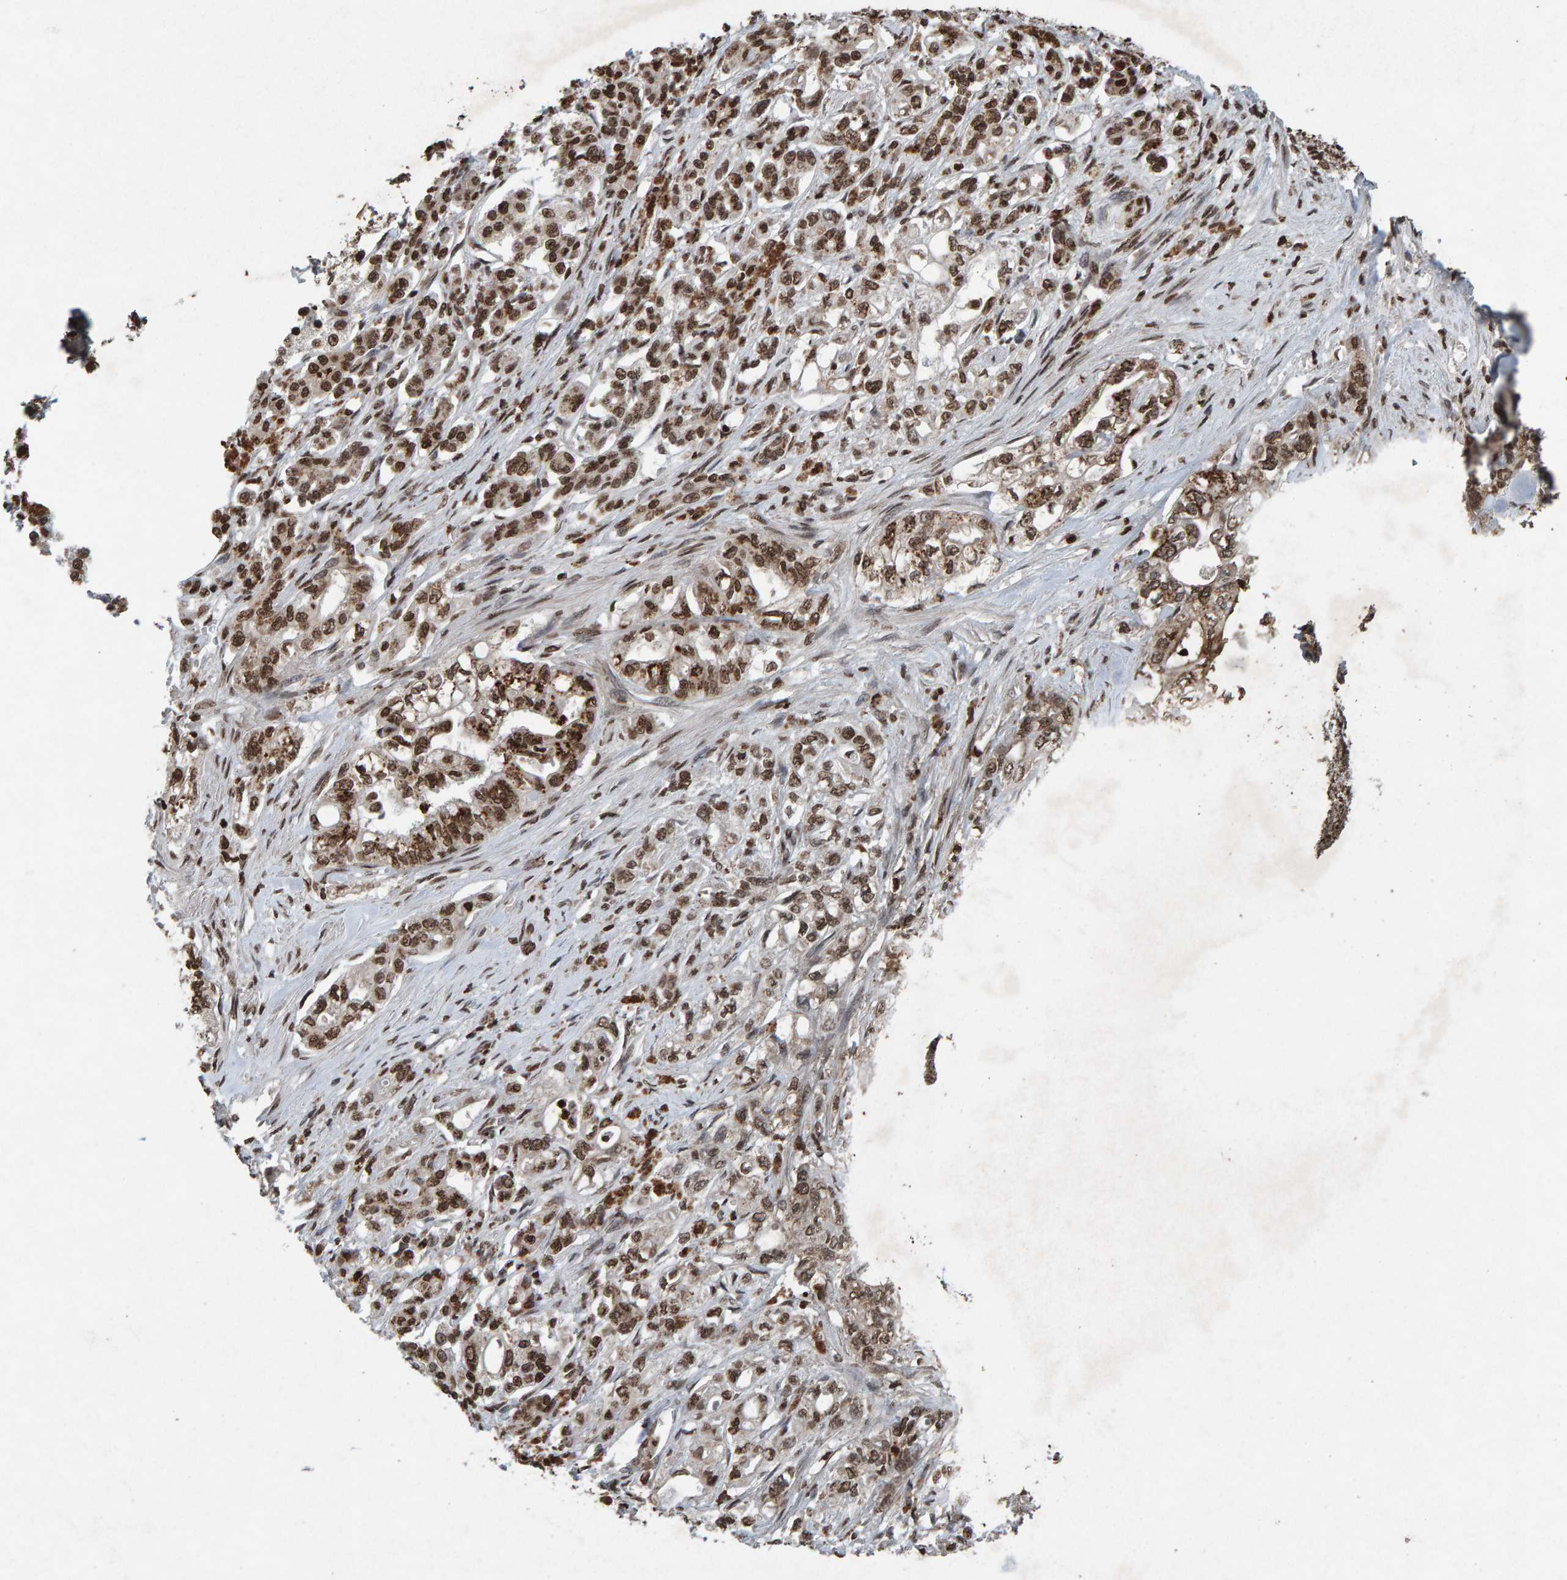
{"staining": {"intensity": "moderate", "quantity": ">75%", "location": "nuclear"}, "tissue": "pancreatic cancer", "cell_type": "Tumor cells", "image_type": "cancer", "snomed": [{"axis": "morphology", "description": "Normal tissue, NOS"}, {"axis": "topography", "description": "Pancreas"}], "caption": "Protein positivity by IHC exhibits moderate nuclear expression in about >75% of tumor cells in pancreatic cancer.", "gene": "H2AZ1", "patient": {"sex": "male", "age": 42}}